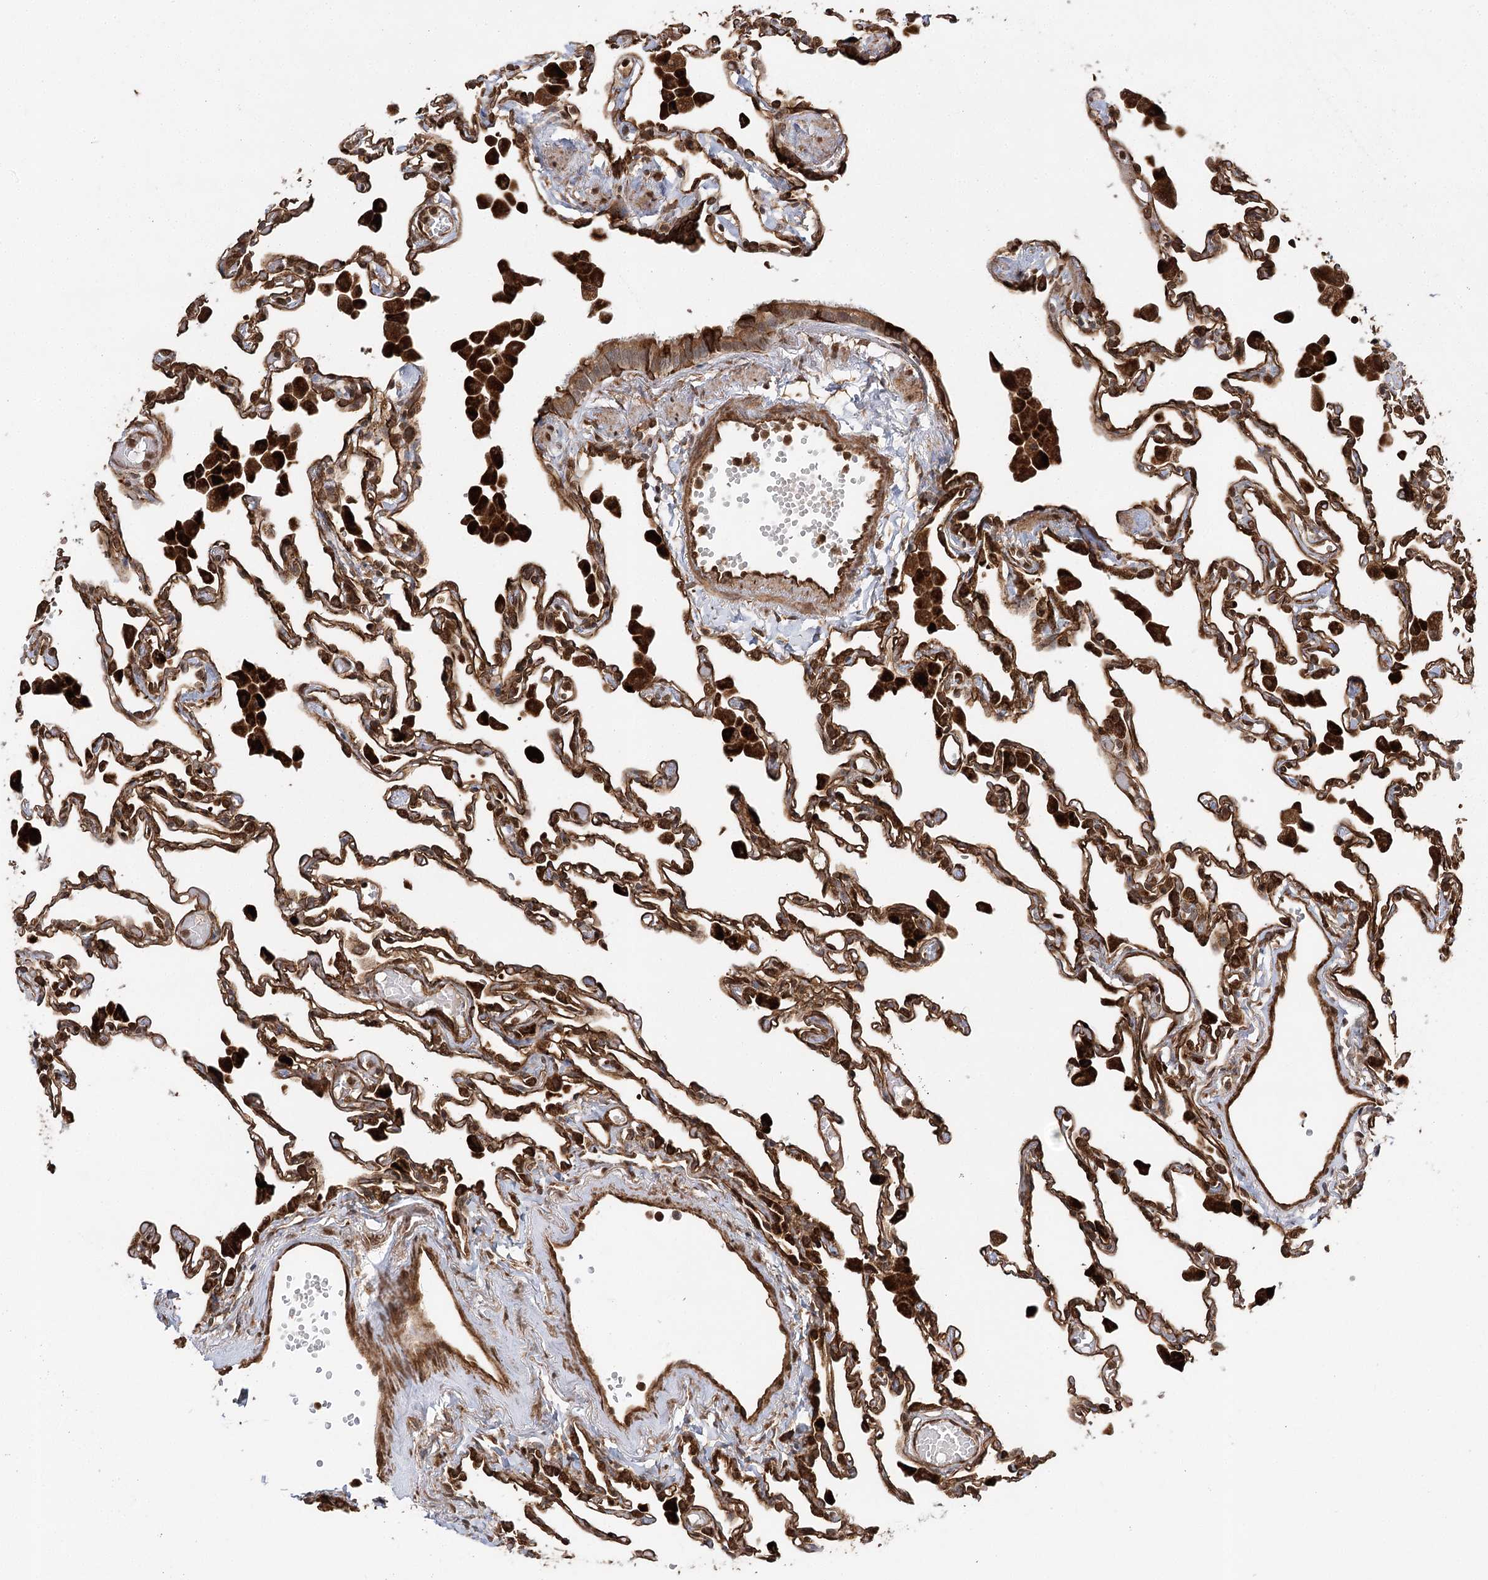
{"staining": {"intensity": "moderate", "quantity": ">75%", "location": "cytoplasmic/membranous,nuclear"}, "tissue": "lung", "cell_type": "Alveolar cells", "image_type": "normal", "snomed": [{"axis": "morphology", "description": "Normal tissue, NOS"}, {"axis": "topography", "description": "Bronchus"}, {"axis": "topography", "description": "Lung"}], "caption": "A brown stain labels moderate cytoplasmic/membranous,nuclear expression of a protein in alveolar cells of benign lung. Immunohistochemistry stains the protein in brown and the nuclei are stained blue.", "gene": "DNAJB14", "patient": {"sex": "female", "age": 49}}